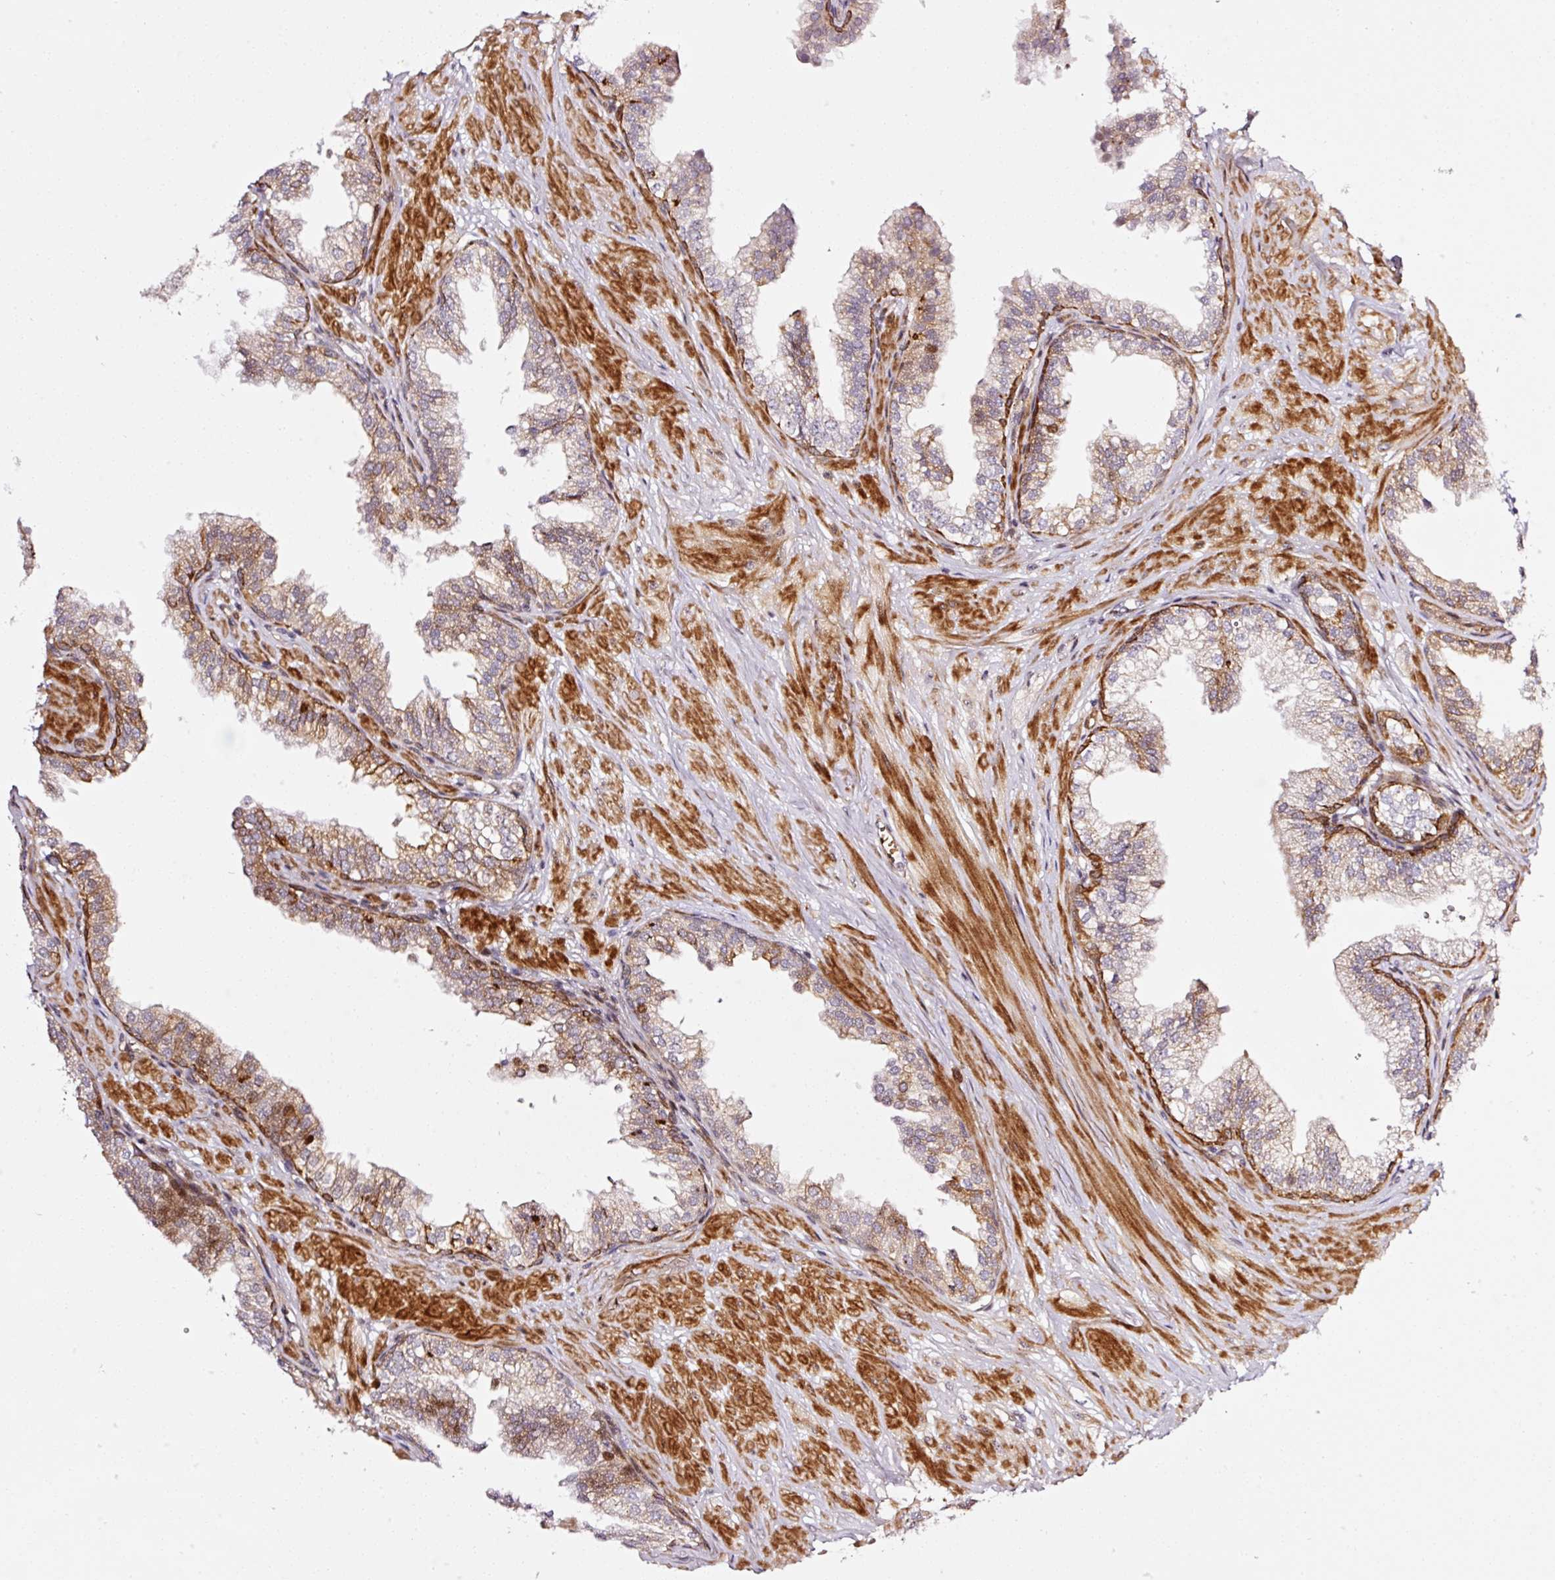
{"staining": {"intensity": "moderate", "quantity": "25%-75%", "location": "cytoplasmic/membranous,nuclear"}, "tissue": "prostate", "cell_type": "Glandular cells", "image_type": "normal", "snomed": [{"axis": "morphology", "description": "Normal tissue, NOS"}, {"axis": "topography", "description": "Prostate"}, {"axis": "topography", "description": "Peripheral nerve tissue"}], "caption": "IHC (DAB (3,3'-diaminobenzidine)) staining of normal prostate demonstrates moderate cytoplasmic/membranous,nuclear protein positivity in about 25%-75% of glandular cells.", "gene": "ANKRD20A1", "patient": {"sex": "male", "age": 55}}